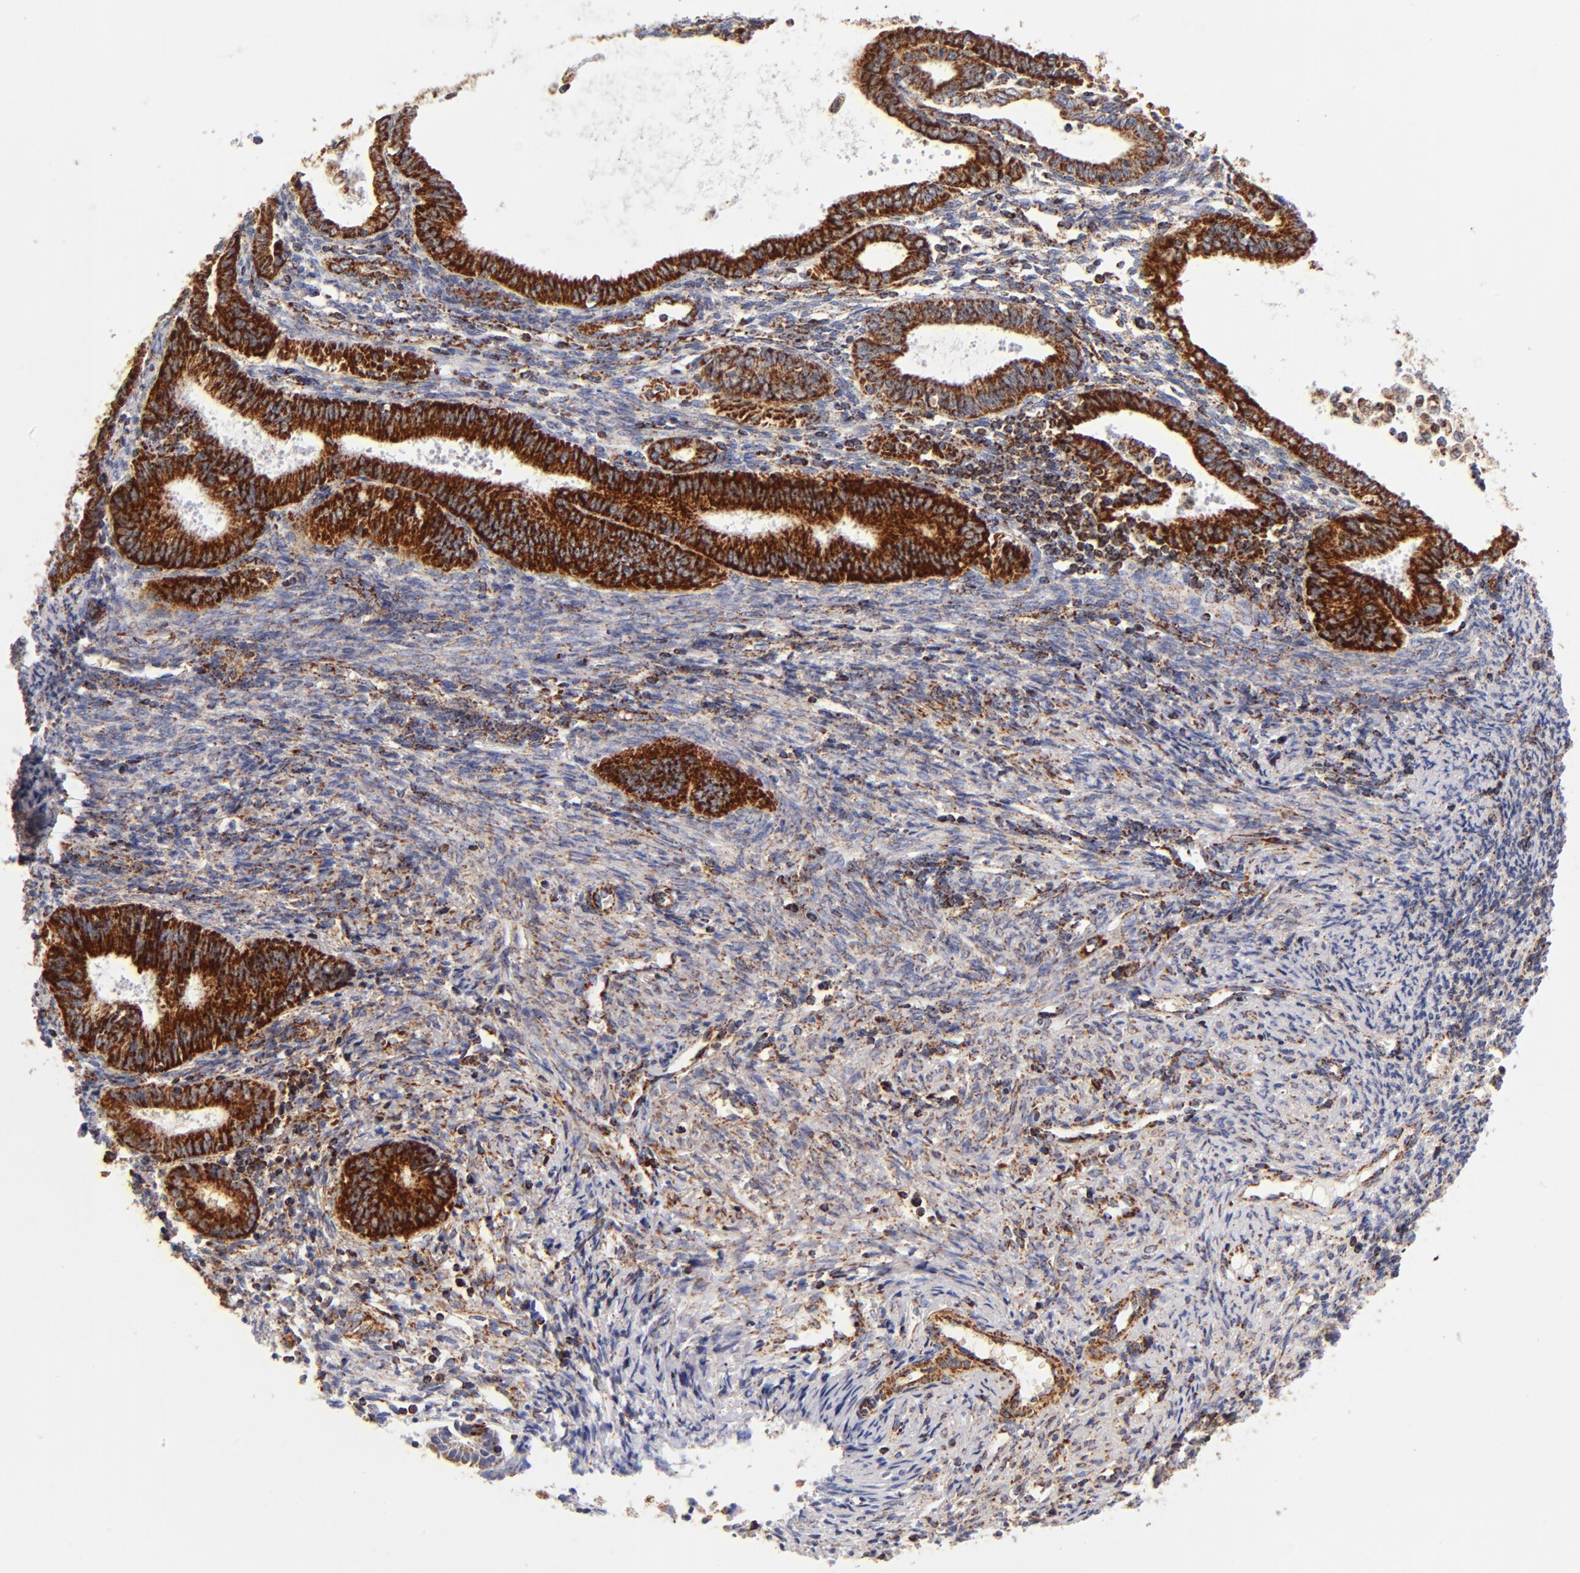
{"staining": {"intensity": "strong", "quantity": ">75%", "location": "cytoplasmic/membranous"}, "tissue": "endometrial cancer", "cell_type": "Tumor cells", "image_type": "cancer", "snomed": [{"axis": "morphology", "description": "Adenocarcinoma, NOS"}, {"axis": "topography", "description": "Endometrium"}], "caption": "Tumor cells reveal strong cytoplasmic/membranous positivity in about >75% of cells in endometrial adenocarcinoma.", "gene": "ECHS1", "patient": {"sex": "female", "age": 42}}